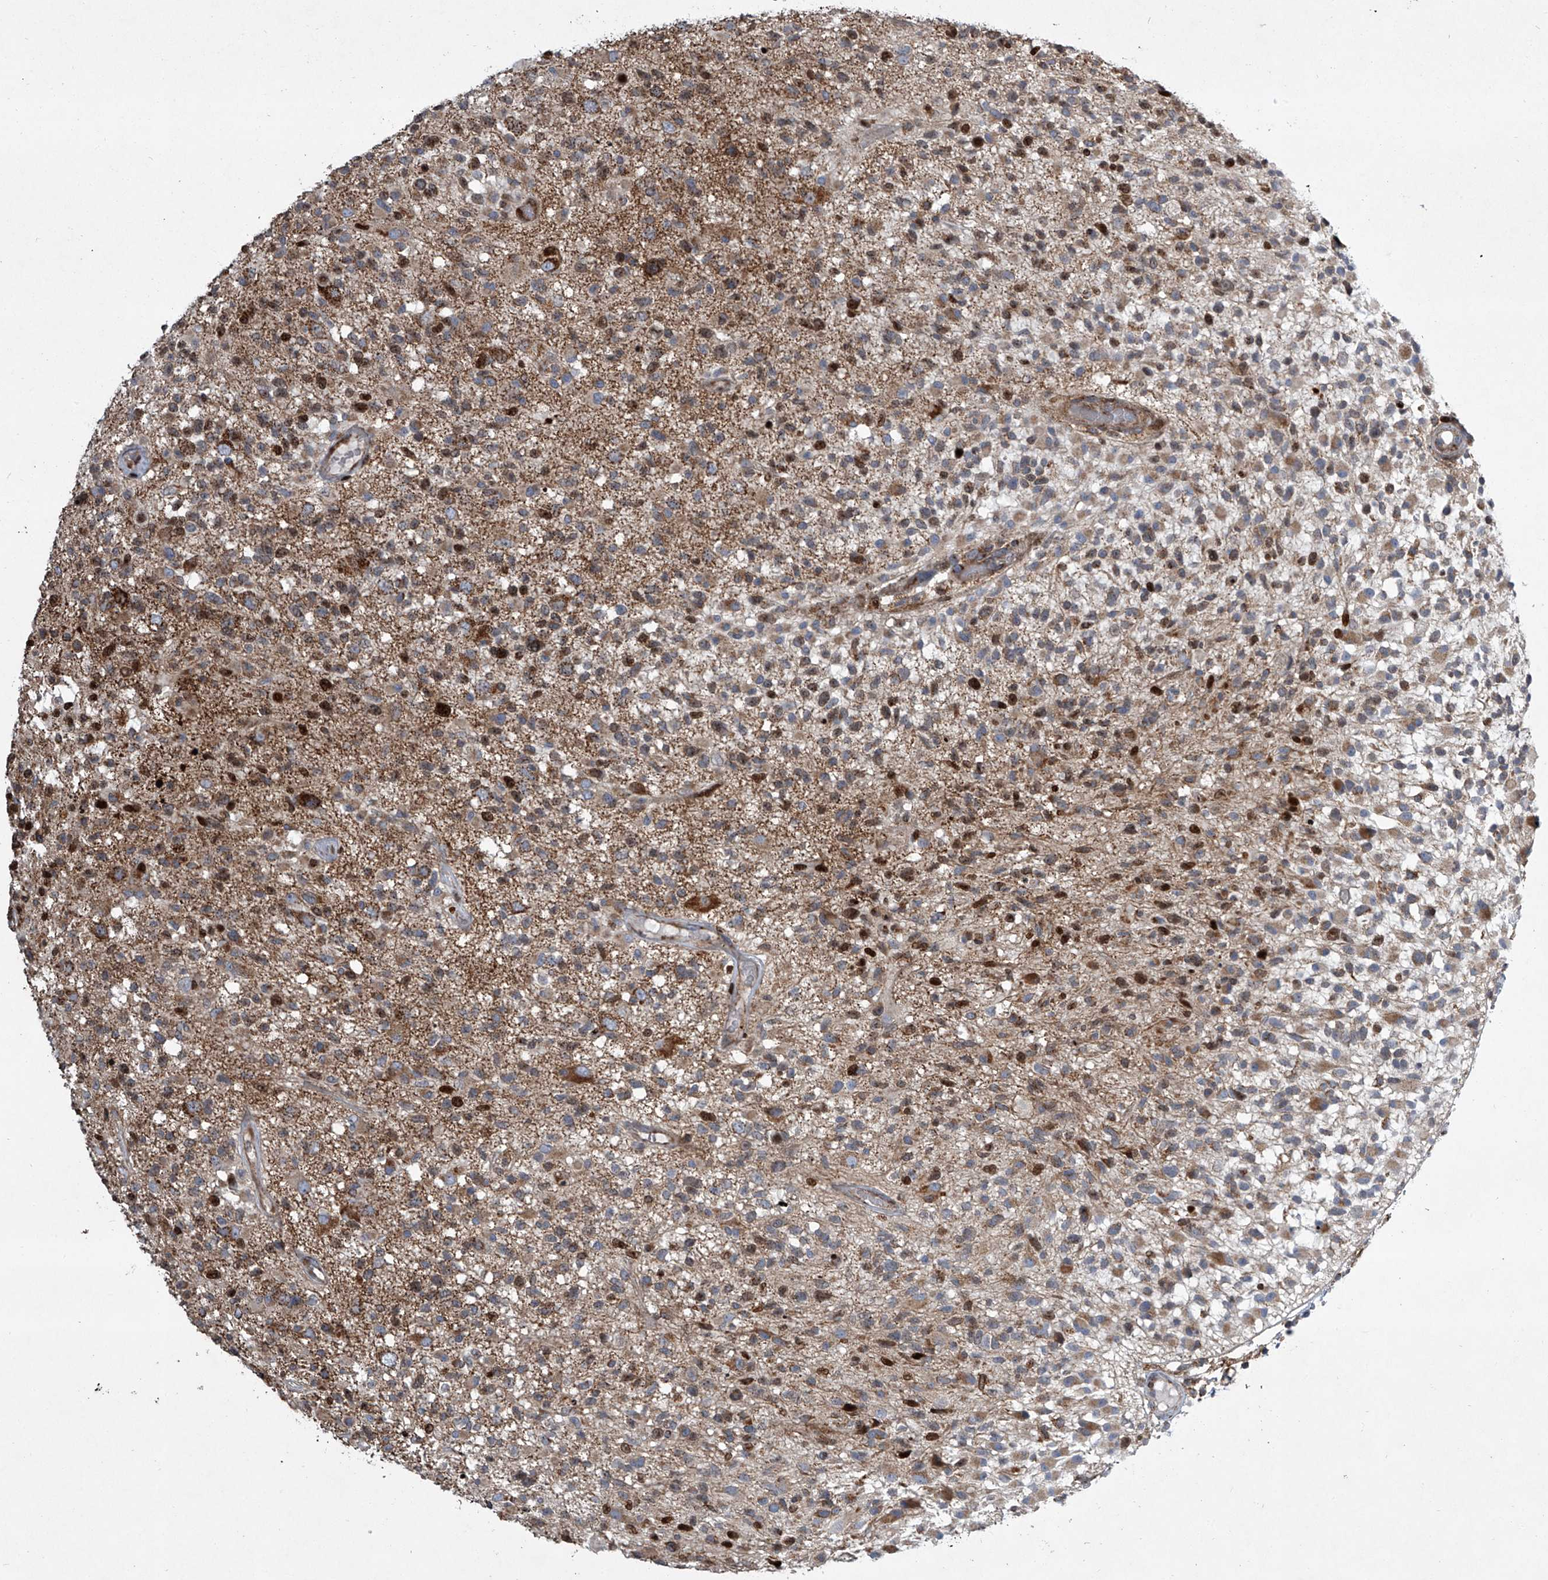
{"staining": {"intensity": "moderate", "quantity": ">75%", "location": "cytoplasmic/membranous"}, "tissue": "glioma", "cell_type": "Tumor cells", "image_type": "cancer", "snomed": [{"axis": "morphology", "description": "Glioma, malignant, High grade"}, {"axis": "morphology", "description": "Glioblastoma, NOS"}, {"axis": "topography", "description": "Brain"}], "caption": "Tumor cells reveal medium levels of moderate cytoplasmic/membranous staining in about >75% of cells in human glioma.", "gene": "STRADA", "patient": {"sex": "male", "age": 60}}